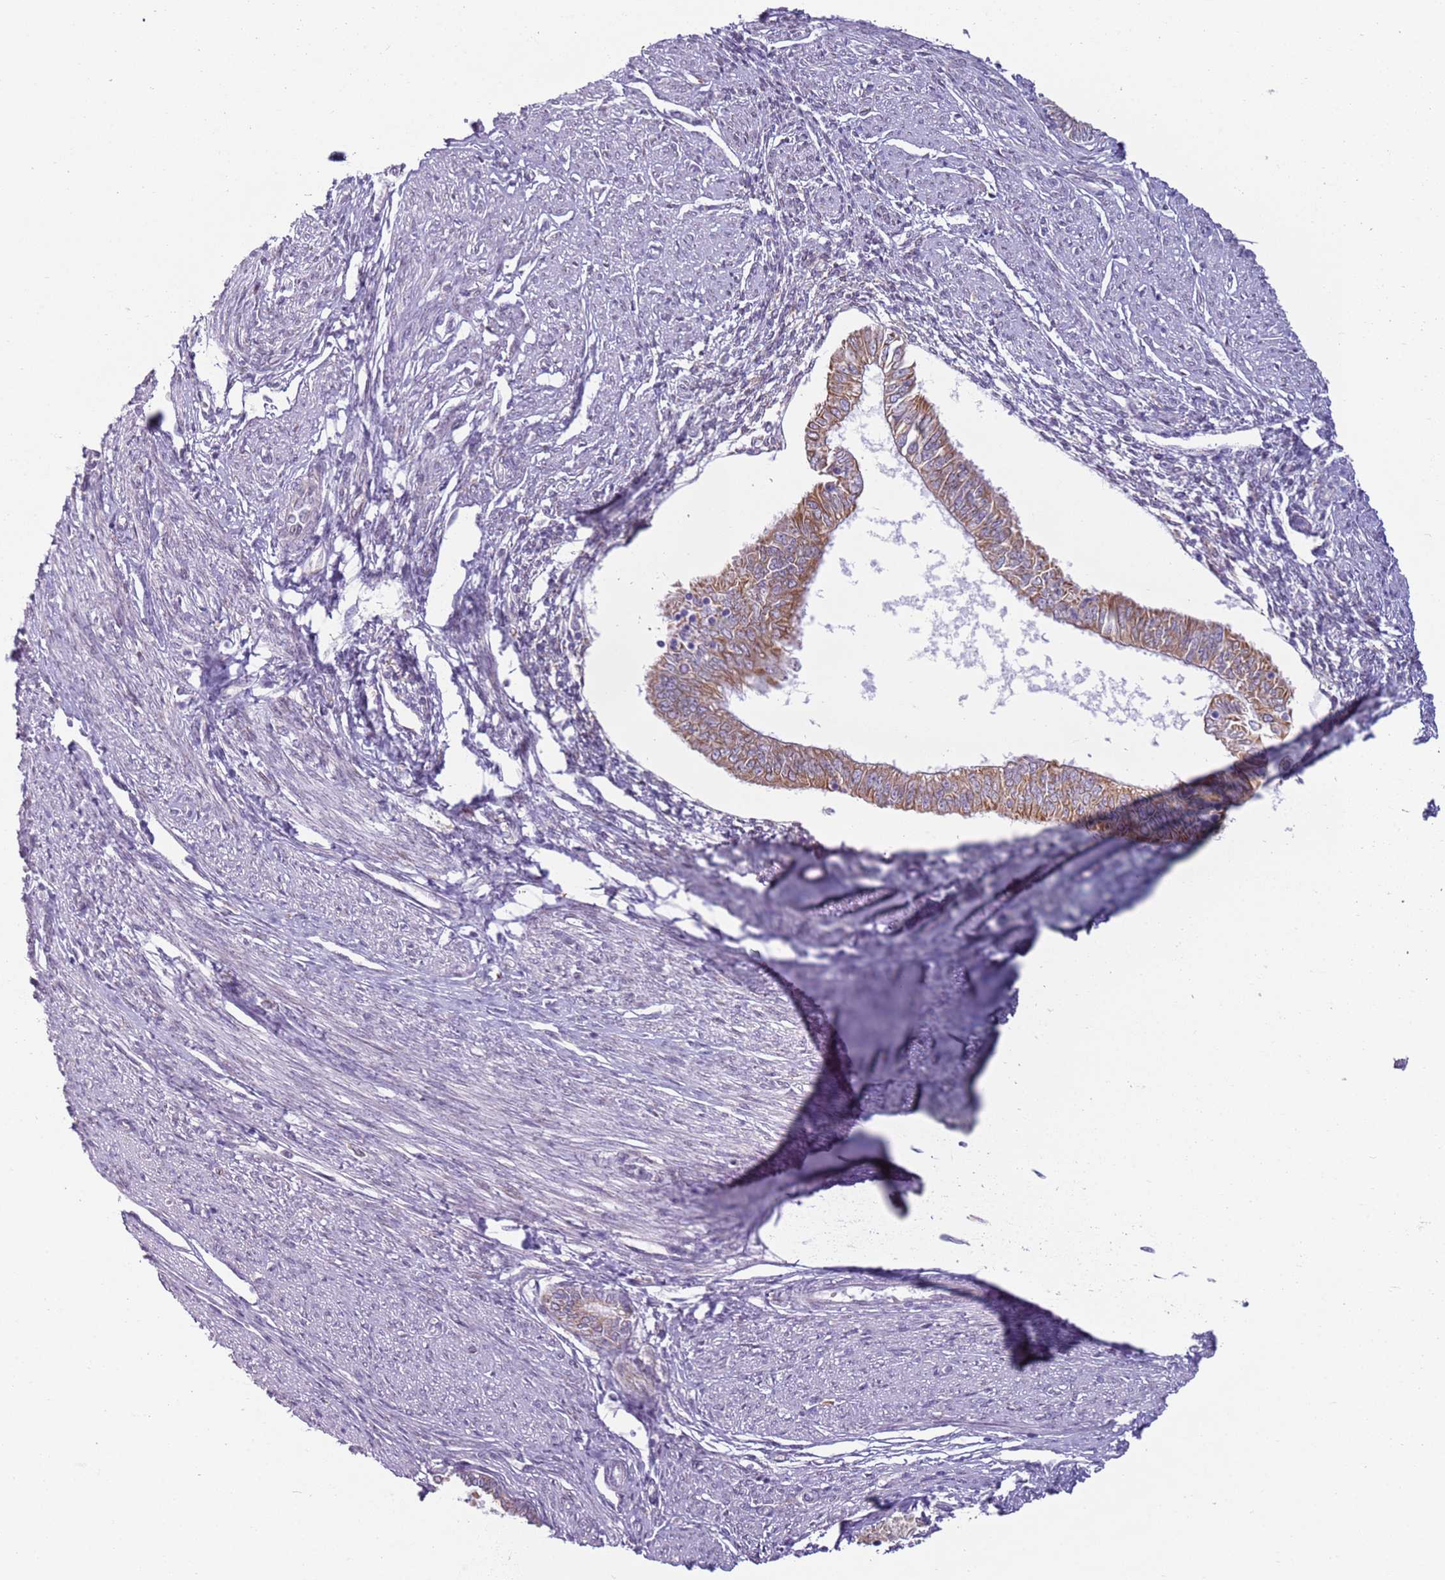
{"staining": {"intensity": "moderate", "quantity": ">75%", "location": "cytoplasmic/membranous"}, "tissue": "endometrial cancer", "cell_type": "Tumor cells", "image_type": "cancer", "snomed": [{"axis": "morphology", "description": "Adenocarcinoma, NOS"}, {"axis": "topography", "description": "Endometrium"}], "caption": "Adenocarcinoma (endometrial) stained with DAB IHC displays medium levels of moderate cytoplasmic/membranous positivity in approximately >75% of tumor cells.", "gene": "OAF", "patient": {"sex": "female", "age": 58}}